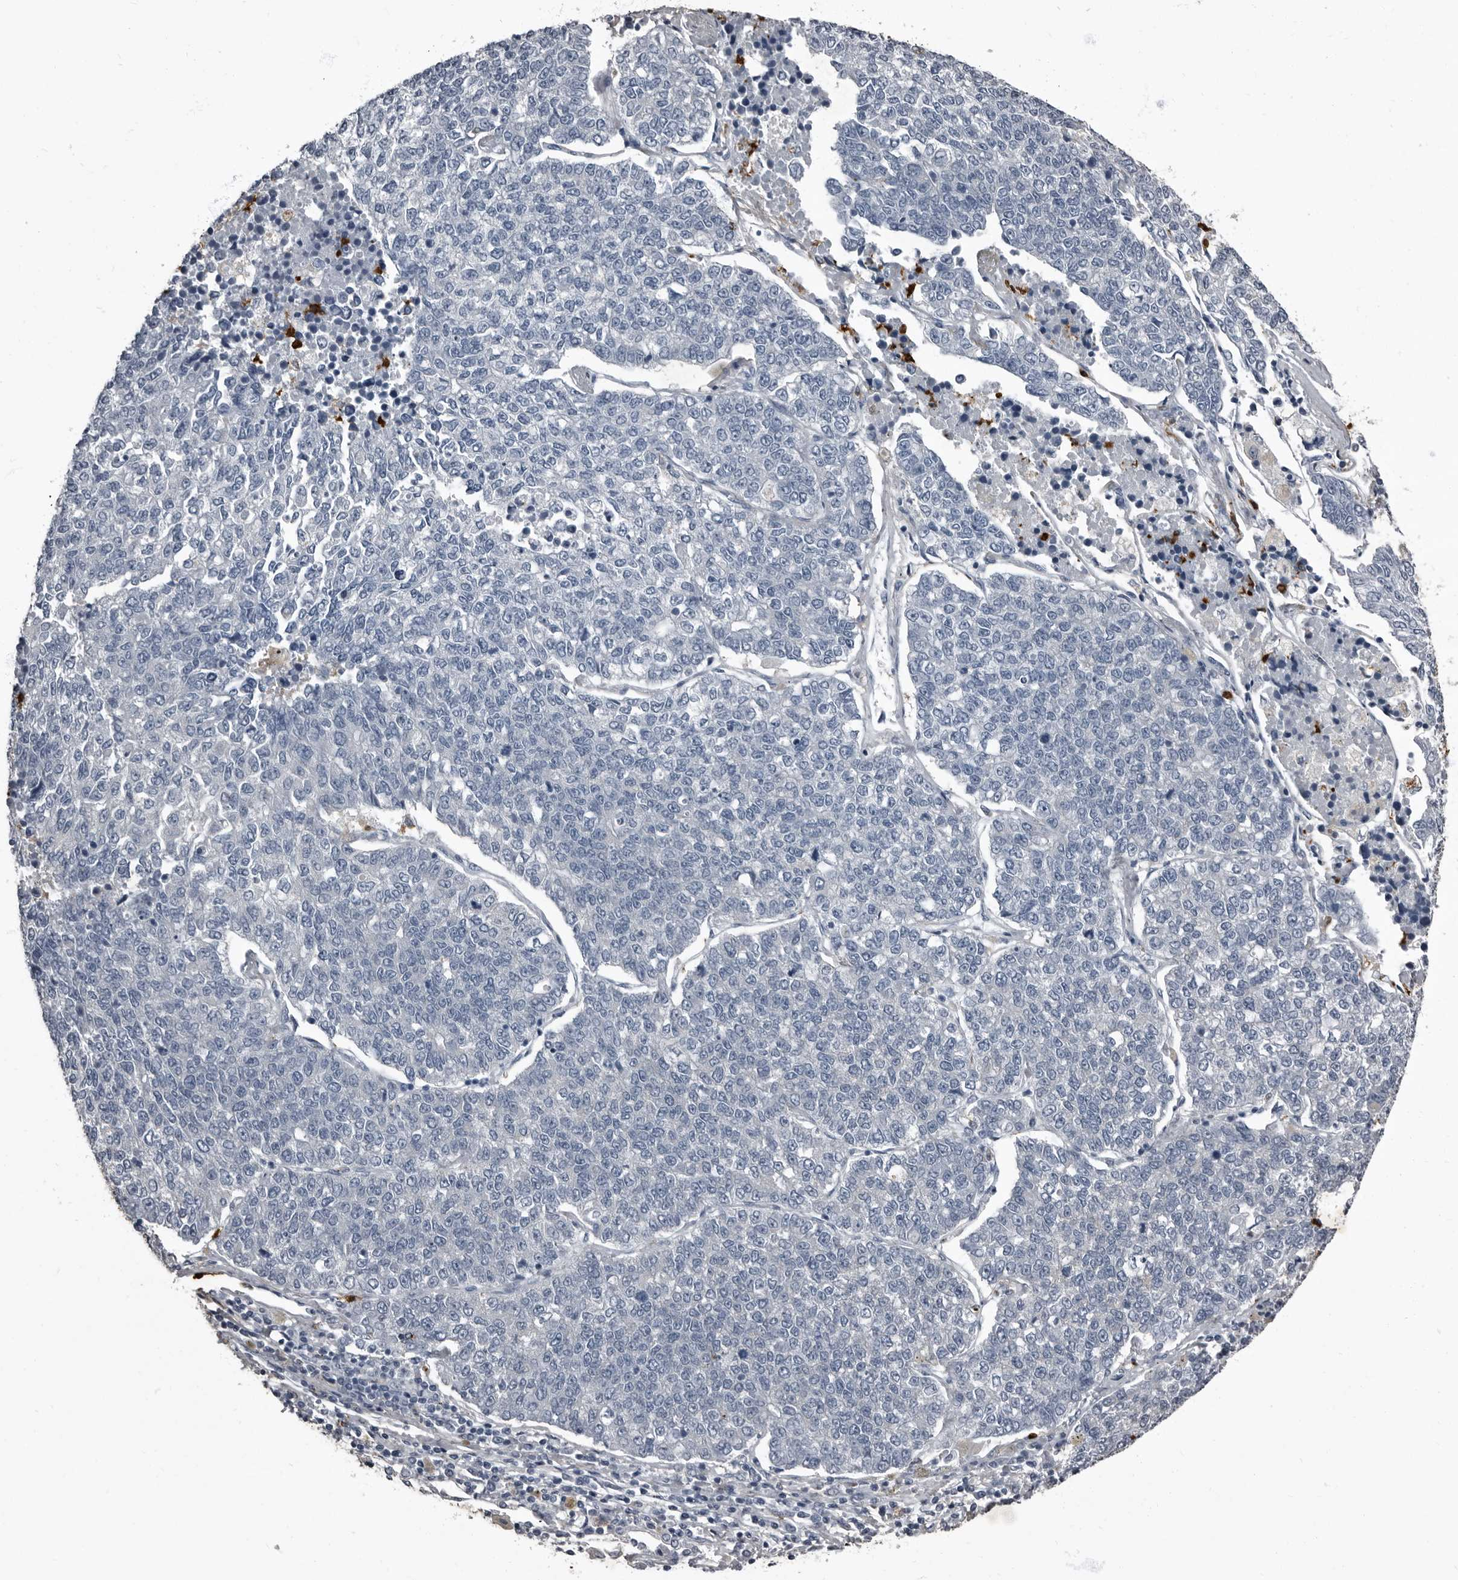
{"staining": {"intensity": "negative", "quantity": "none", "location": "none"}, "tissue": "lung cancer", "cell_type": "Tumor cells", "image_type": "cancer", "snomed": [{"axis": "morphology", "description": "Adenocarcinoma, NOS"}, {"axis": "topography", "description": "Lung"}], "caption": "A micrograph of human lung adenocarcinoma is negative for staining in tumor cells.", "gene": "TPD52L1", "patient": {"sex": "male", "age": 49}}